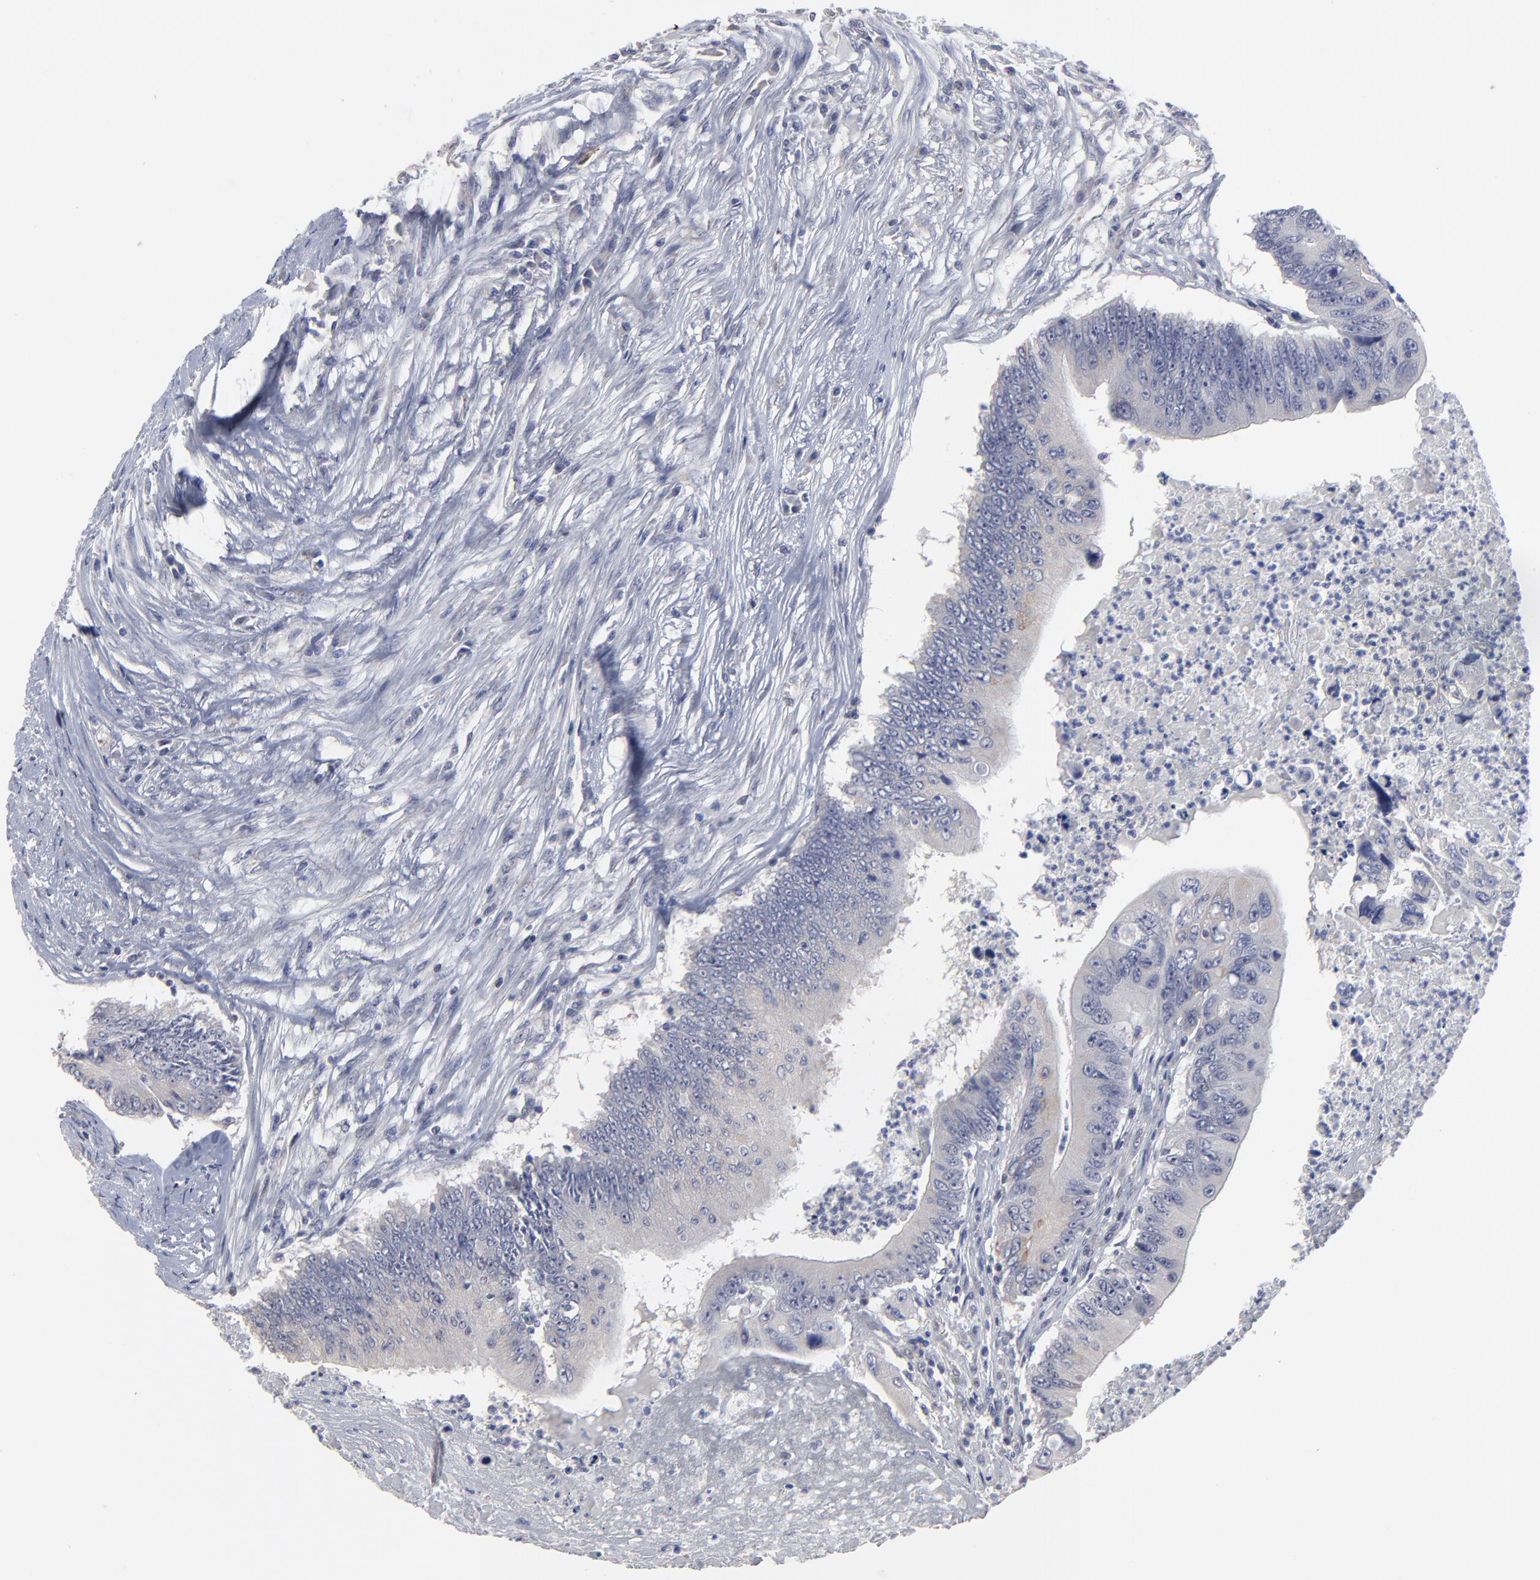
{"staining": {"intensity": "negative", "quantity": "none", "location": "none"}, "tissue": "colorectal cancer", "cell_type": "Tumor cells", "image_type": "cancer", "snomed": [{"axis": "morphology", "description": "Adenocarcinoma, NOS"}, {"axis": "topography", "description": "Colon"}], "caption": "This micrograph is of colorectal cancer (adenocarcinoma) stained with immunohistochemistry to label a protein in brown with the nuclei are counter-stained blue. There is no staining in tumor cells.", "gene": "MAGEA10", "patient": {"sex": "male", "age": 65}}